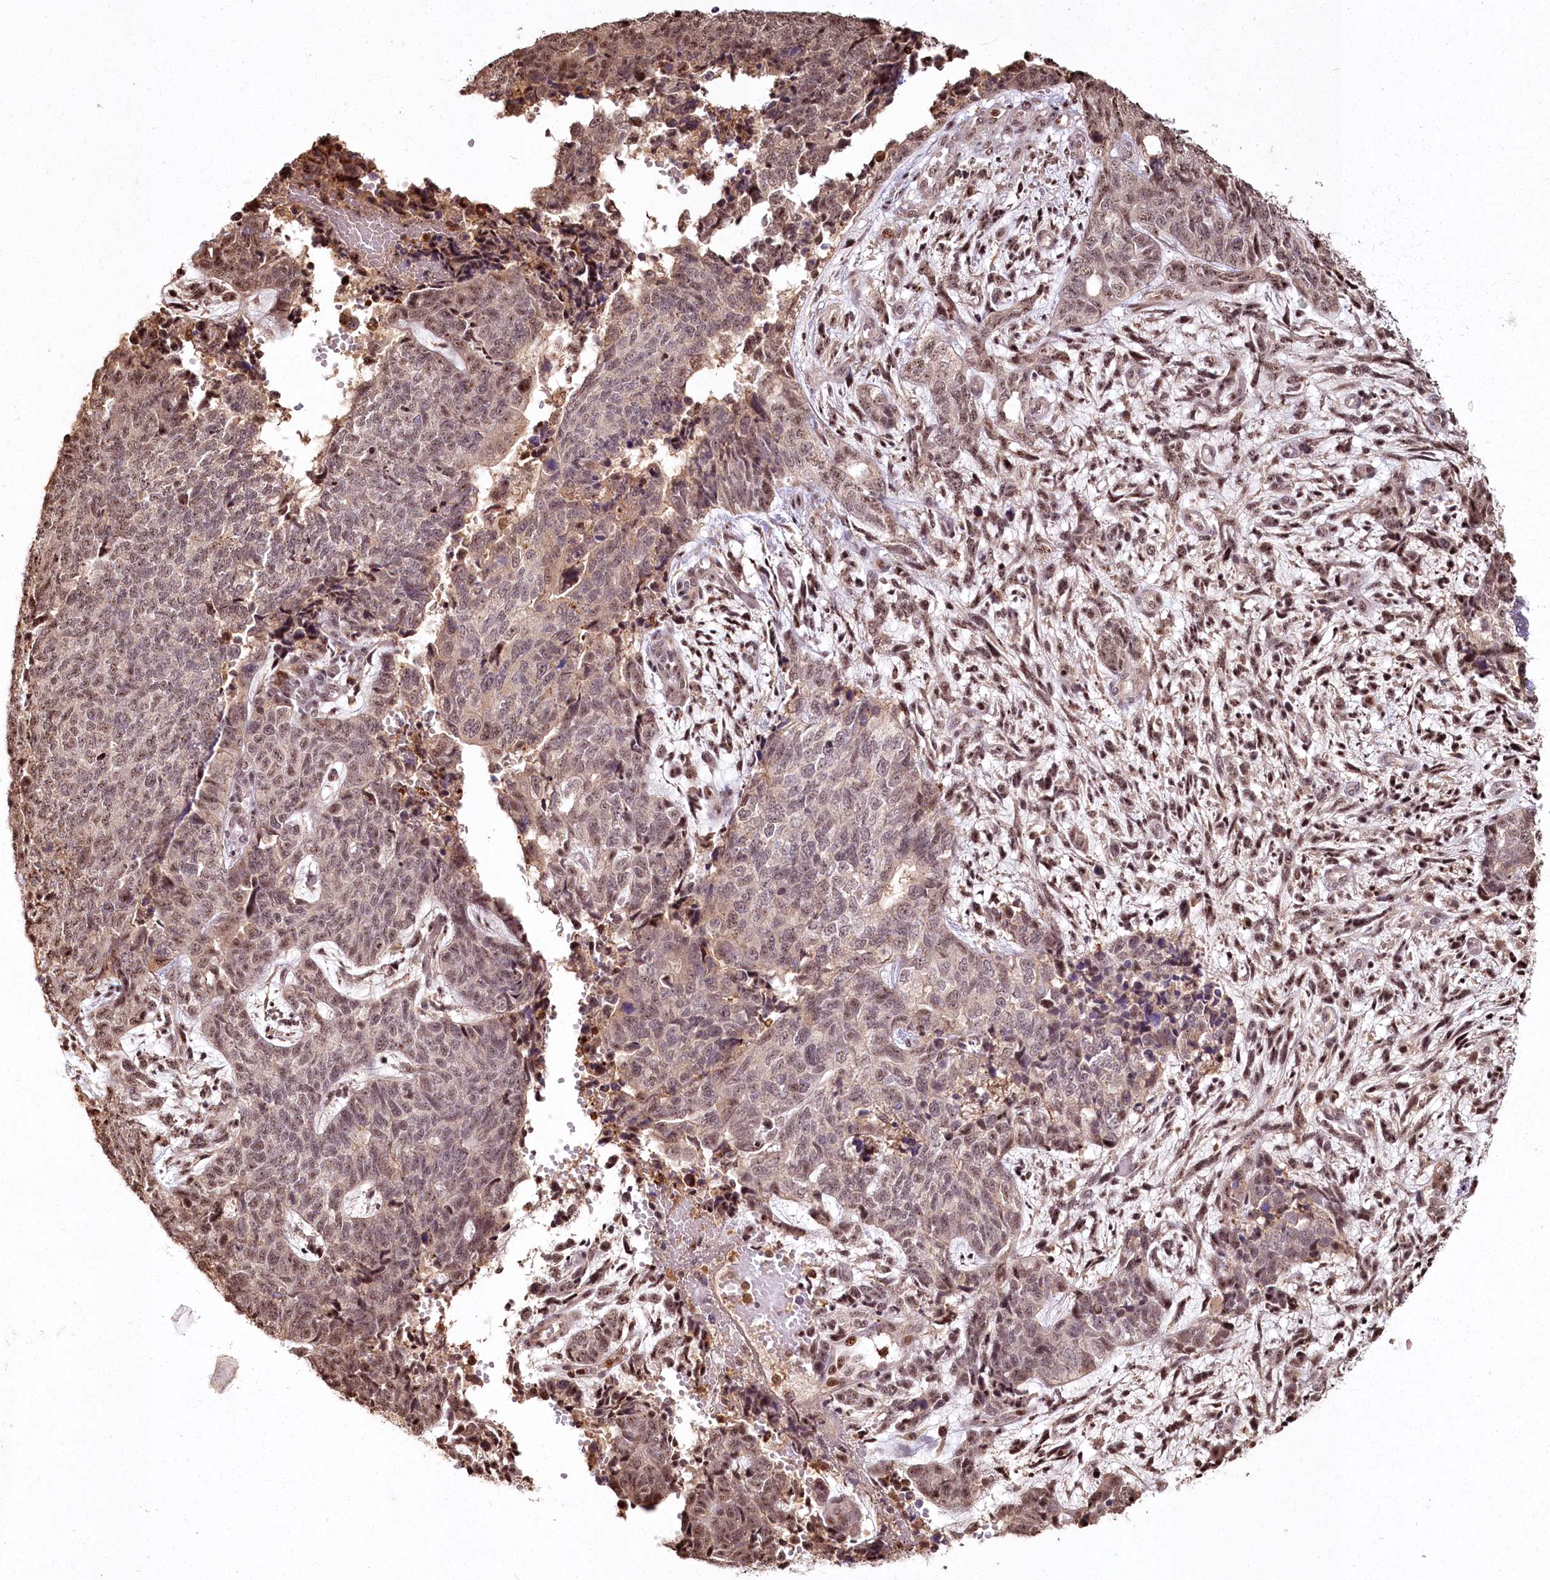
{"staining": {"intensity": "weak", "quantity": "25%-75%", "location": "nuclear"}, "tissue": "cervical cancer", "cell_type": "Tumor cells", "image_type": "cancer", "snomed": [{"axis": "morphology", "description": "Squamous cell carcinoma, NOS"}, {"axis": "topography", "description": "Cervix"}], "caption": "The image displays immunohistochemical staining of cervical cancer (squamous cell carcinoma). There is weak nuclear staining is appreciated in about 25%-75% of tumor cells.", "gene": "PYROXD1", "patient": {"sex": "female", "age": 63}}